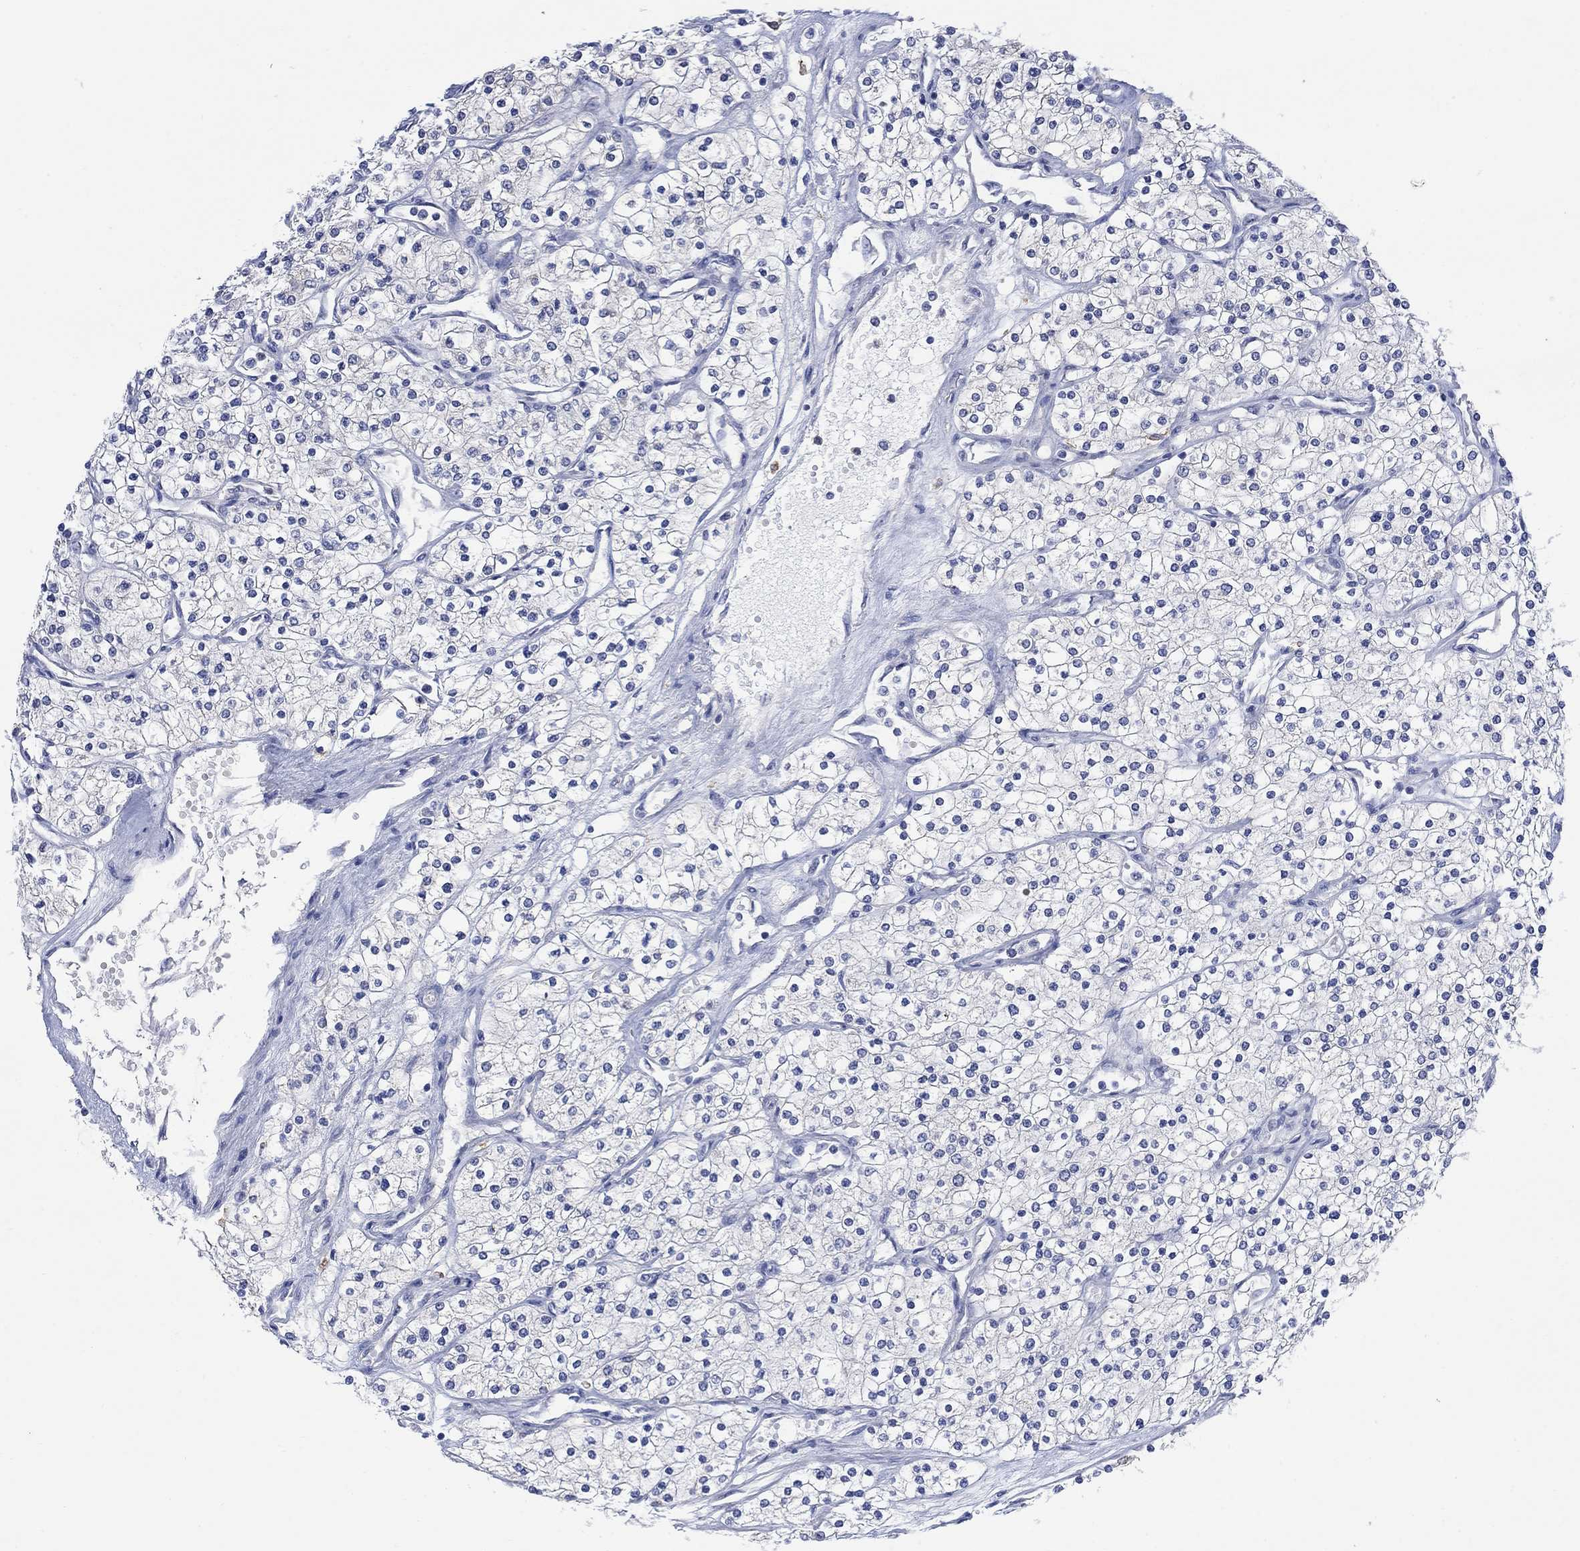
{"staining": {"intensity": "negative", "quantity": "none", "location": "none"}, "tissue": "renal cancer", "cell_type": "Tumor cells", "image_type": "cancer", "snomed": [{"axis": "morphology", "description": "Adenocarcinoma, NOS"}, {"axis": "topography", "description": "Kidney"}], "caption": "A high-resolution histopathology image shows IHC staining of adenocarcinoma (renal), which demonstrates no significant positivity in tumor cells.", "gene": "FBP2", "patient": {"sex": "male", "age": 80}}